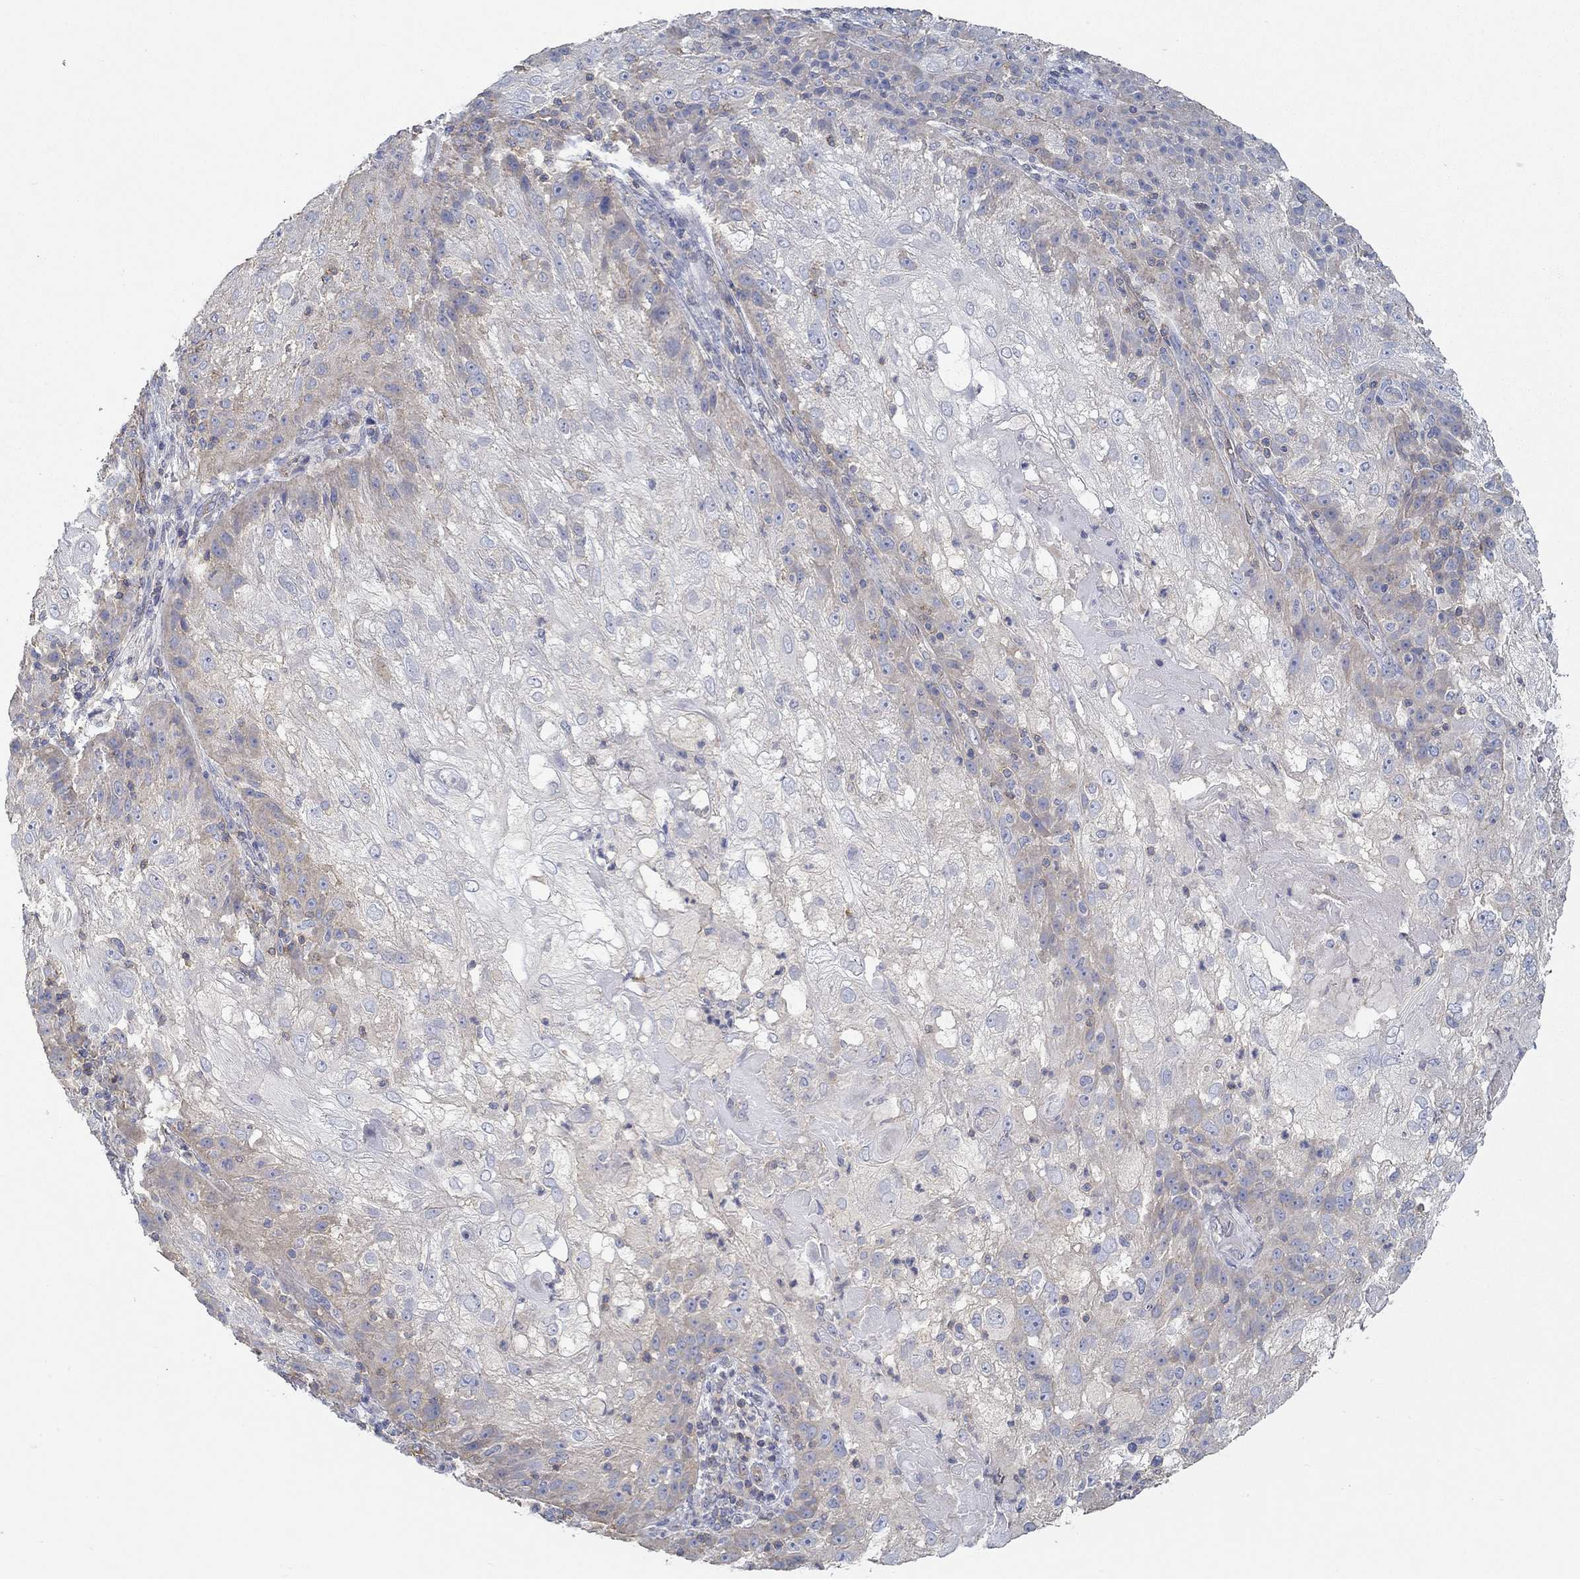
{"staining": {"intensity": "weak", "quantity": "<25%", "location": "cytoplasmic/membranous"}, "tissue": "skin cancer", "cell_type": "Tumor cells", "image_type": "cancer", "snomed": [{"axis": "morphology", "description": "Normal tissue, NOS"}, {"axis": "morphology", "description": "Squamous cell carcinoma, NOS"}, {"axis": "topography", "description": "Skin"}], "caption": "The immunohistochemistry (IHC) photomicrograph has no significant expression in tumor cells of squamous cell carcinoma (skin) tissue.", "gene": "BBOF1", "patient": {"sex": "female", "age": 83}}